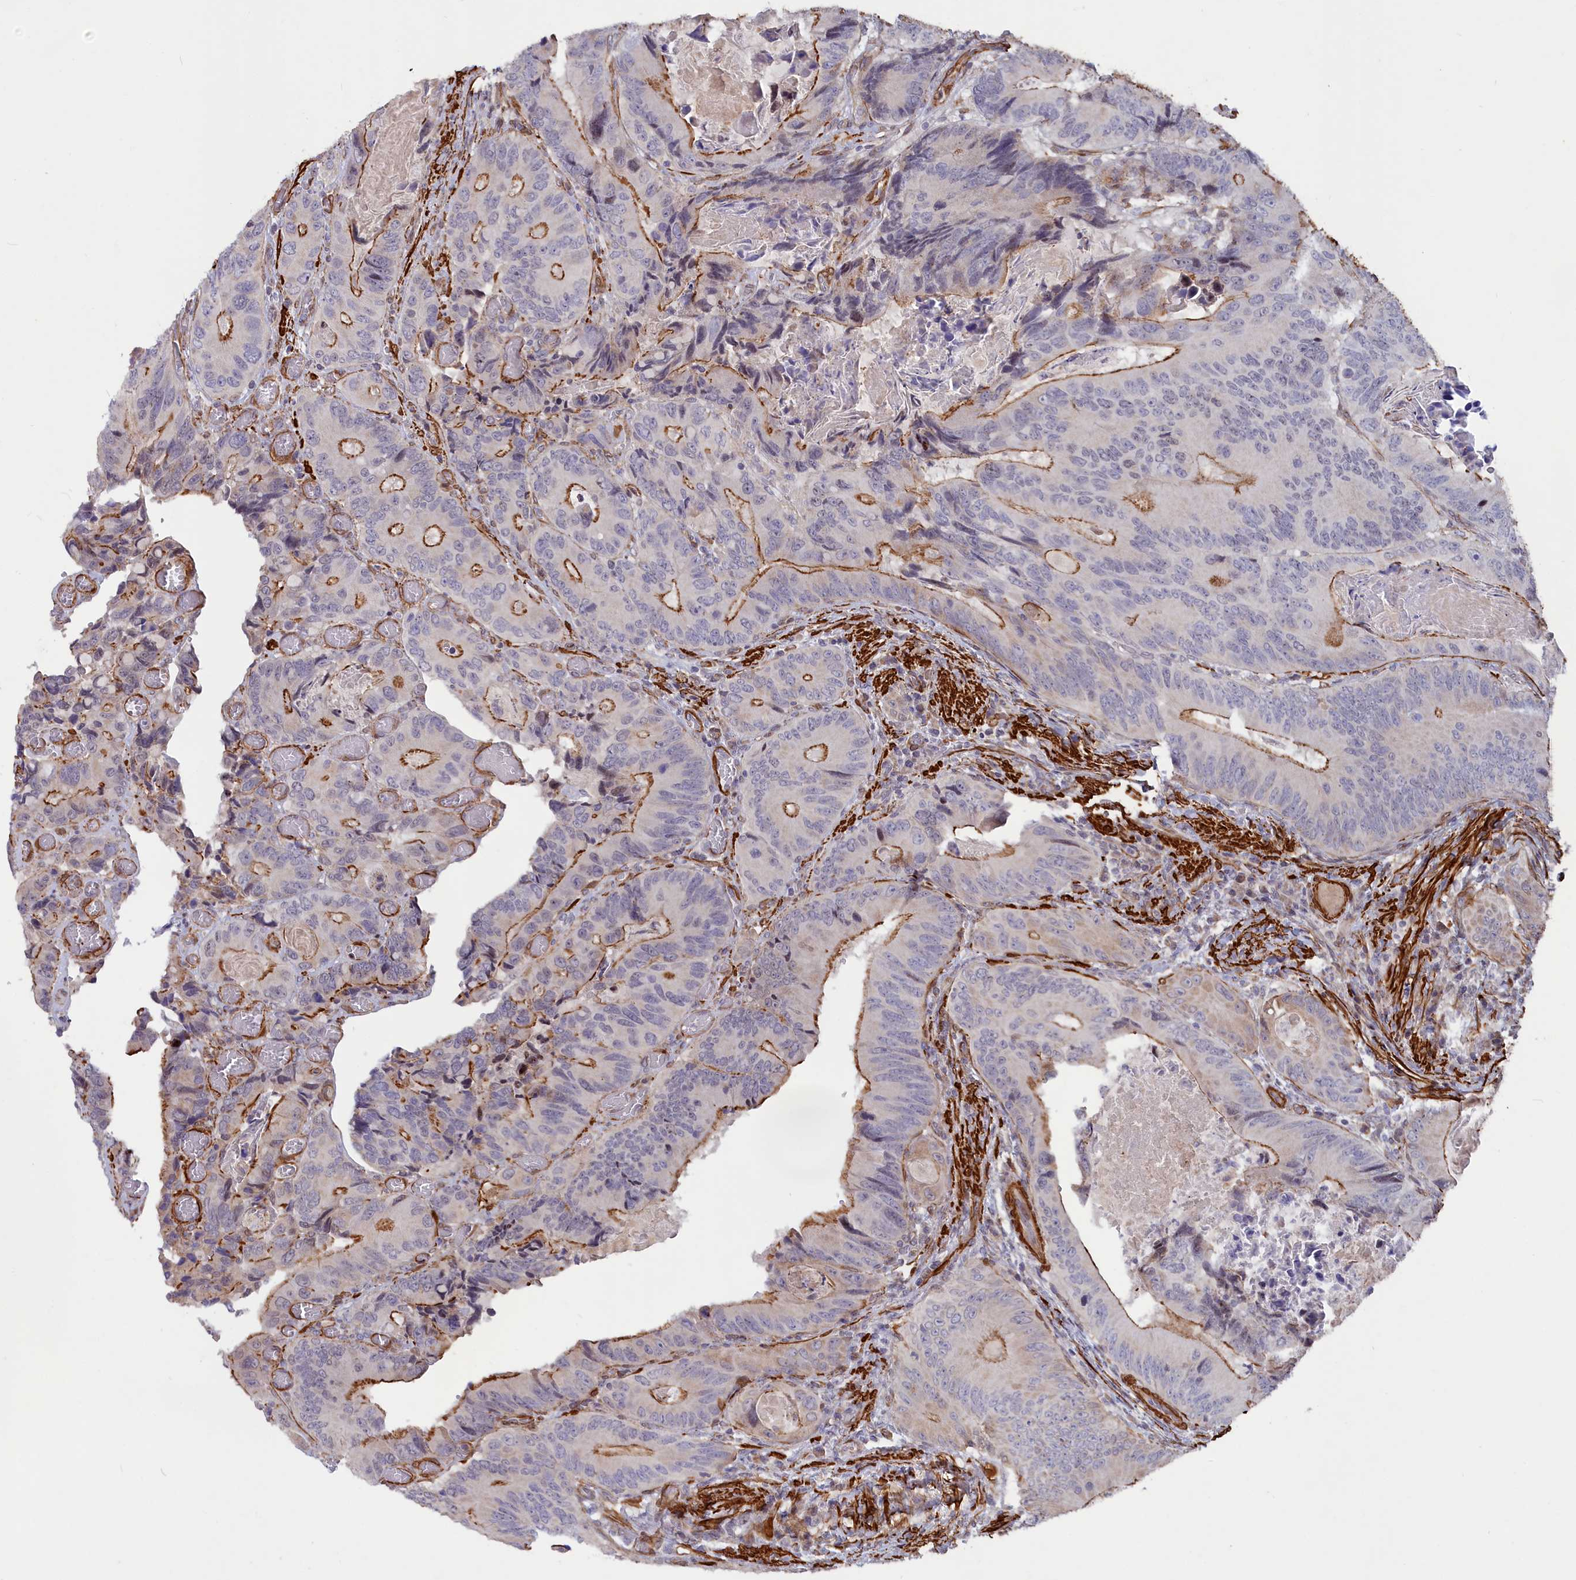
{"staining": {"intensity": "strong", "quantity": "<25%", "location": "cytoplasmic/membranous"}, "tissue": "colorectal cancer", "cell_type": "Tumor cells", "image_type": "cancer", "snomed": [{"axis": "morphology", "description": "Adenocarcinoma, NOS"}, {"axis": "topography", "description": "Colon"}], "caption": "This histopathology image shows IHC staining of colorectal cancer (adenocarcinoma), with medium strong cytoplasmic/membranous positivity in approximately <25% of tumor cells.", "gene": "CCDC154", "patient": {"sex": "male", "age": 84}}